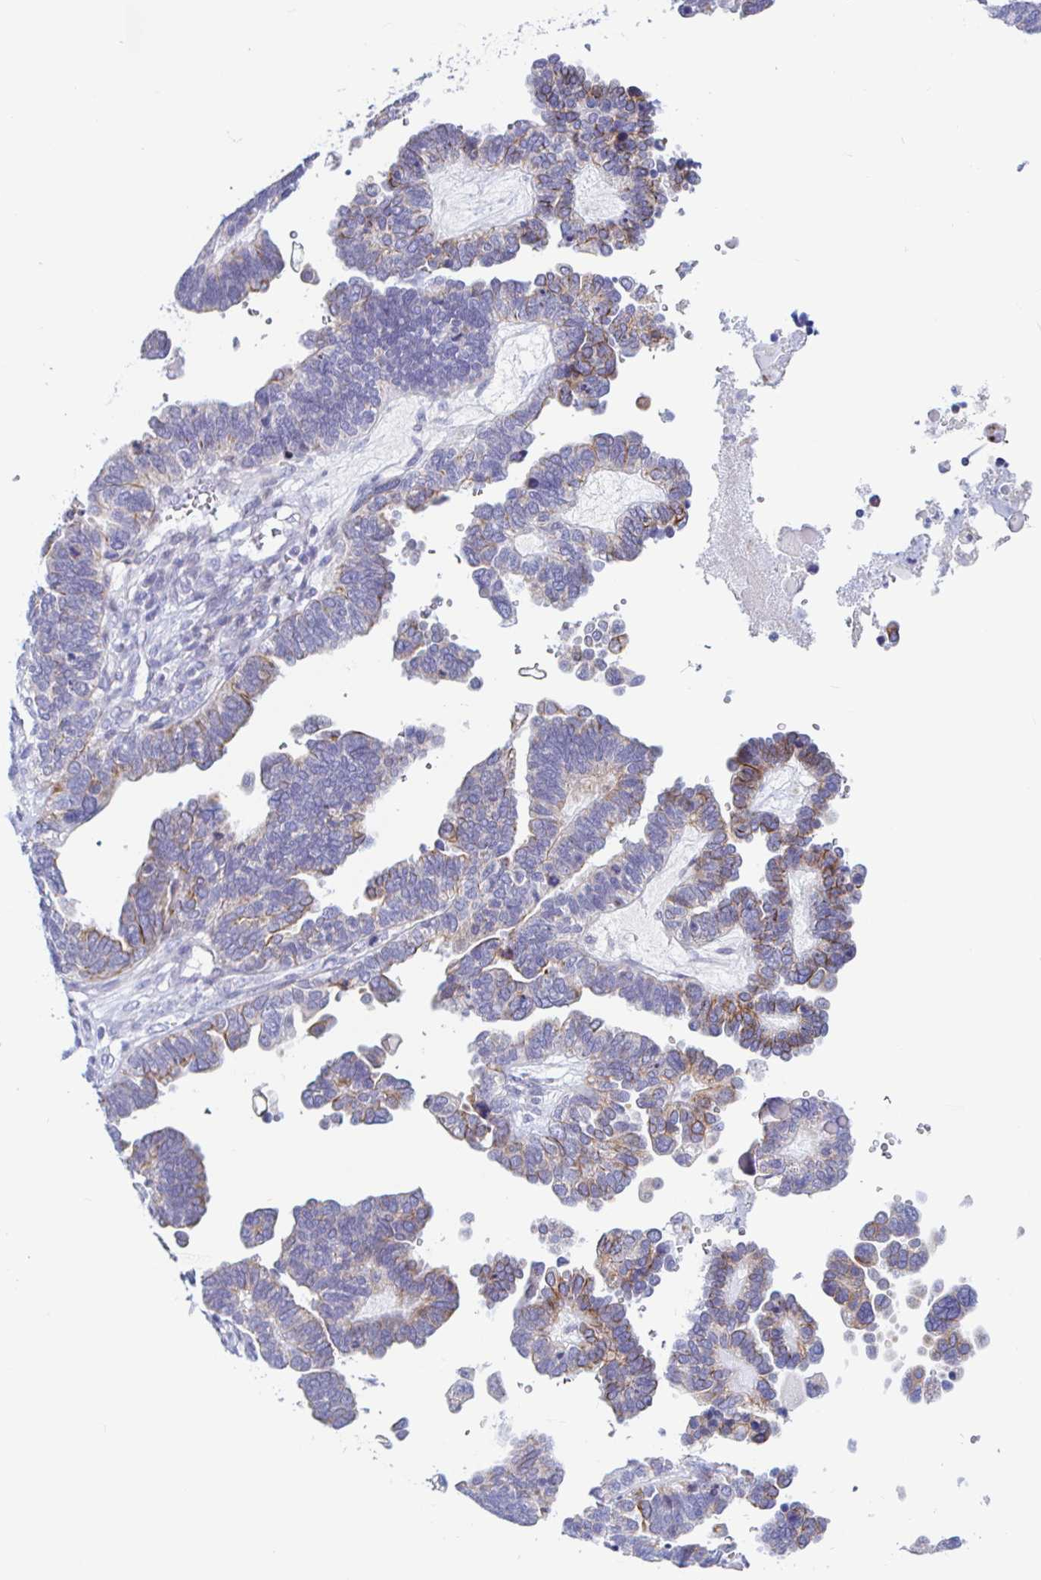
{"staining": {"intensity": "moderate", "quantity": "<25%", "location": "cytoplasmic/membranous"}, "tissue": "ovarian cancer", "cell_type": "Tumor cells", "image_type": "cancer", "snomed": [{"axis": "morphology", "description": "Cystadenocarcinoma, serous, NOS"}, {"axis": "topography", "description": "Ovary"}], "caption": "Immunohistochemical staining of human serous cystadenocarcinoma (ovarian) demonstrates moderate cytoplasmic/membranous protein staining in approximately <25% of tumor cells.", "gene": "NBPF3", "patient": {"sex": "female", "age": 51}}